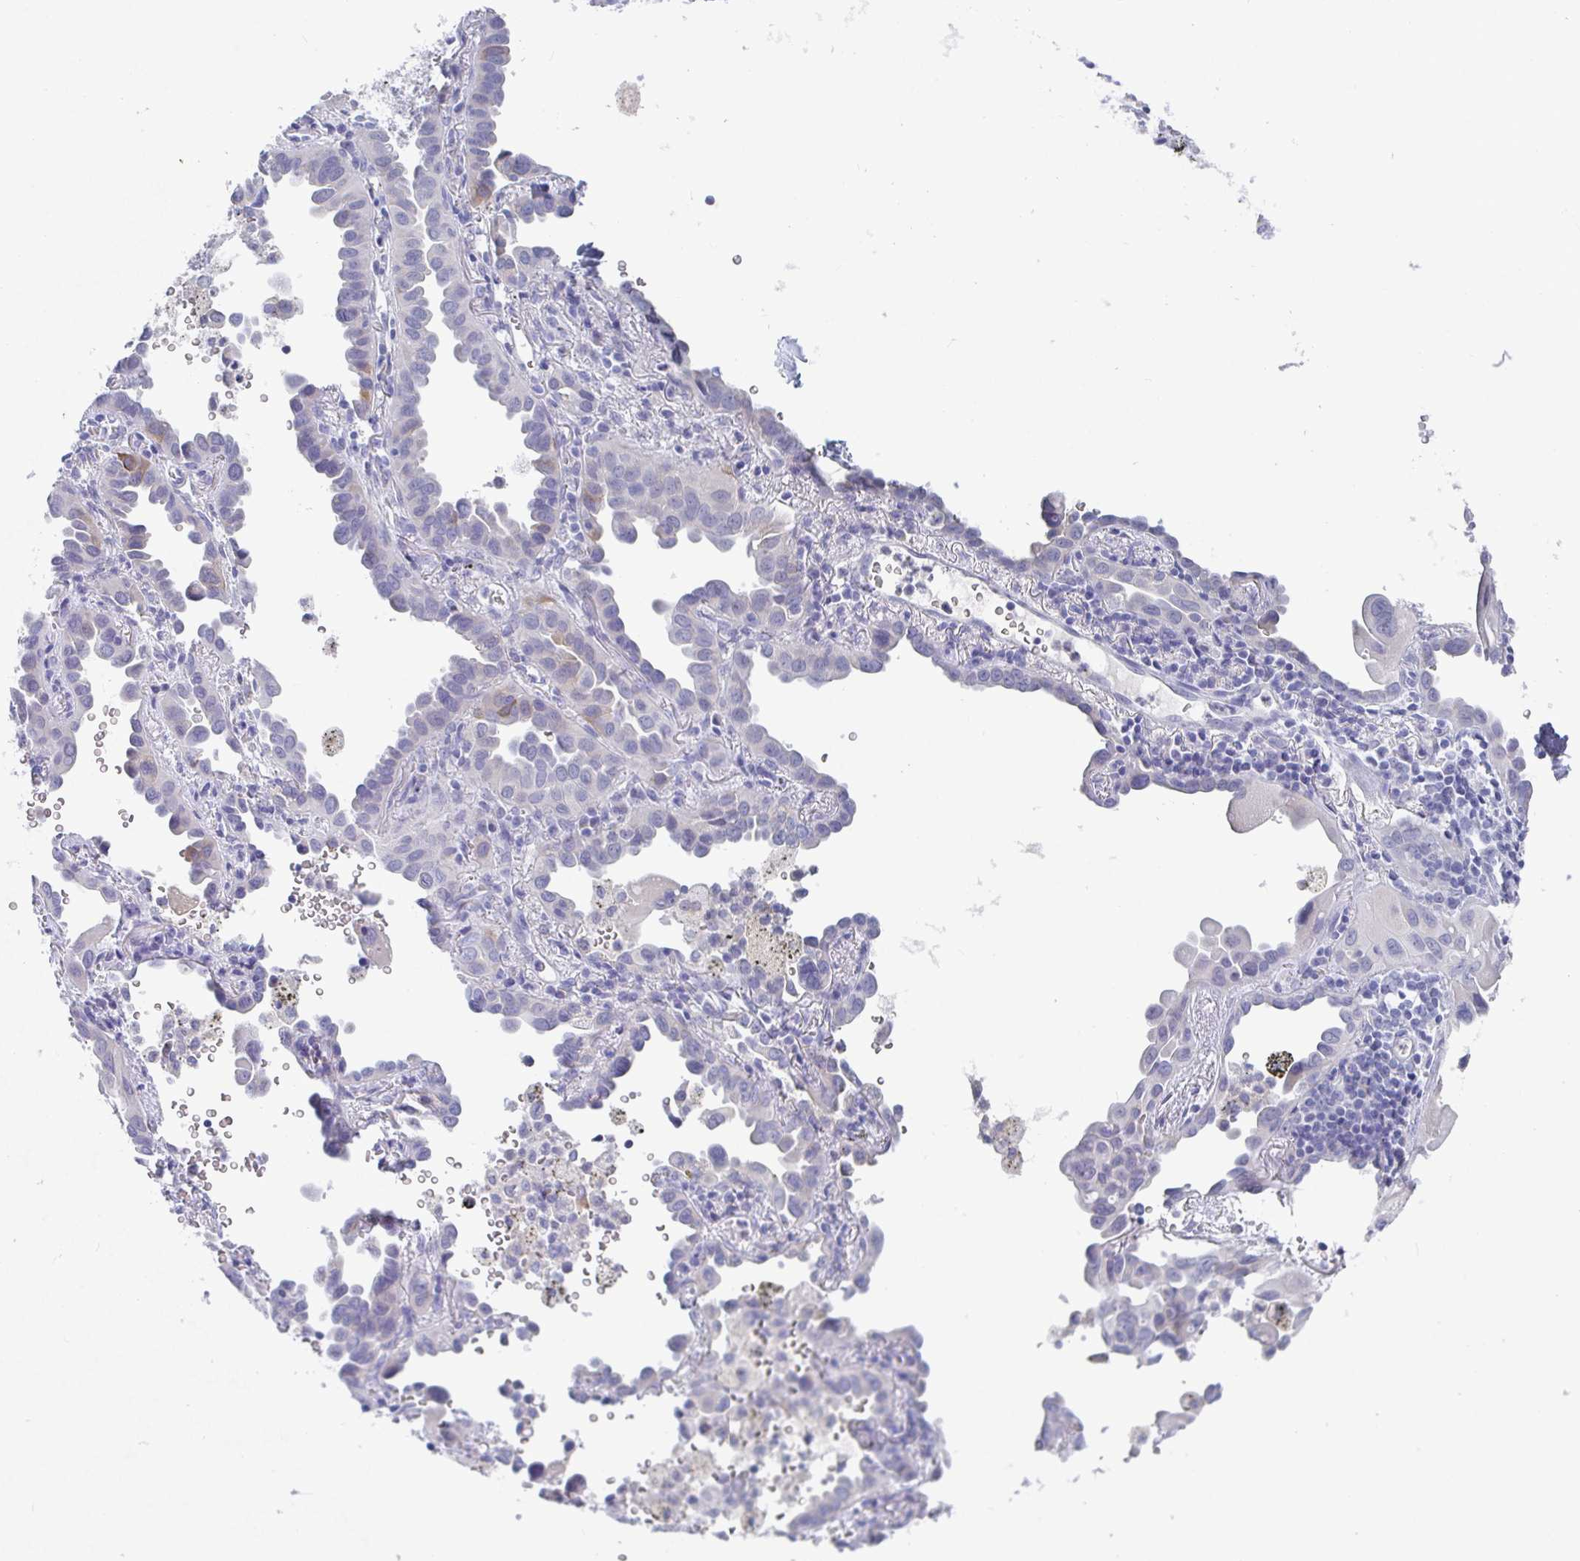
{"staining": {"intensity": "negative", "quantity": "none", "location": "none"}, "tissue": "lung cancer", "cell_type": "Tumor cells", "image_type": "cancer", "snomed": [{"axis": "morphology", "description": "Adenocarcinoma, NOS"}, {"axis": "topography", "description": "Lung"}], "caption": "Tumor cells are negative for protein expression in human adenocarcinoma (lung).", "gene": "TAS2R39", "patient": {"sex": "male", "age": 68}}